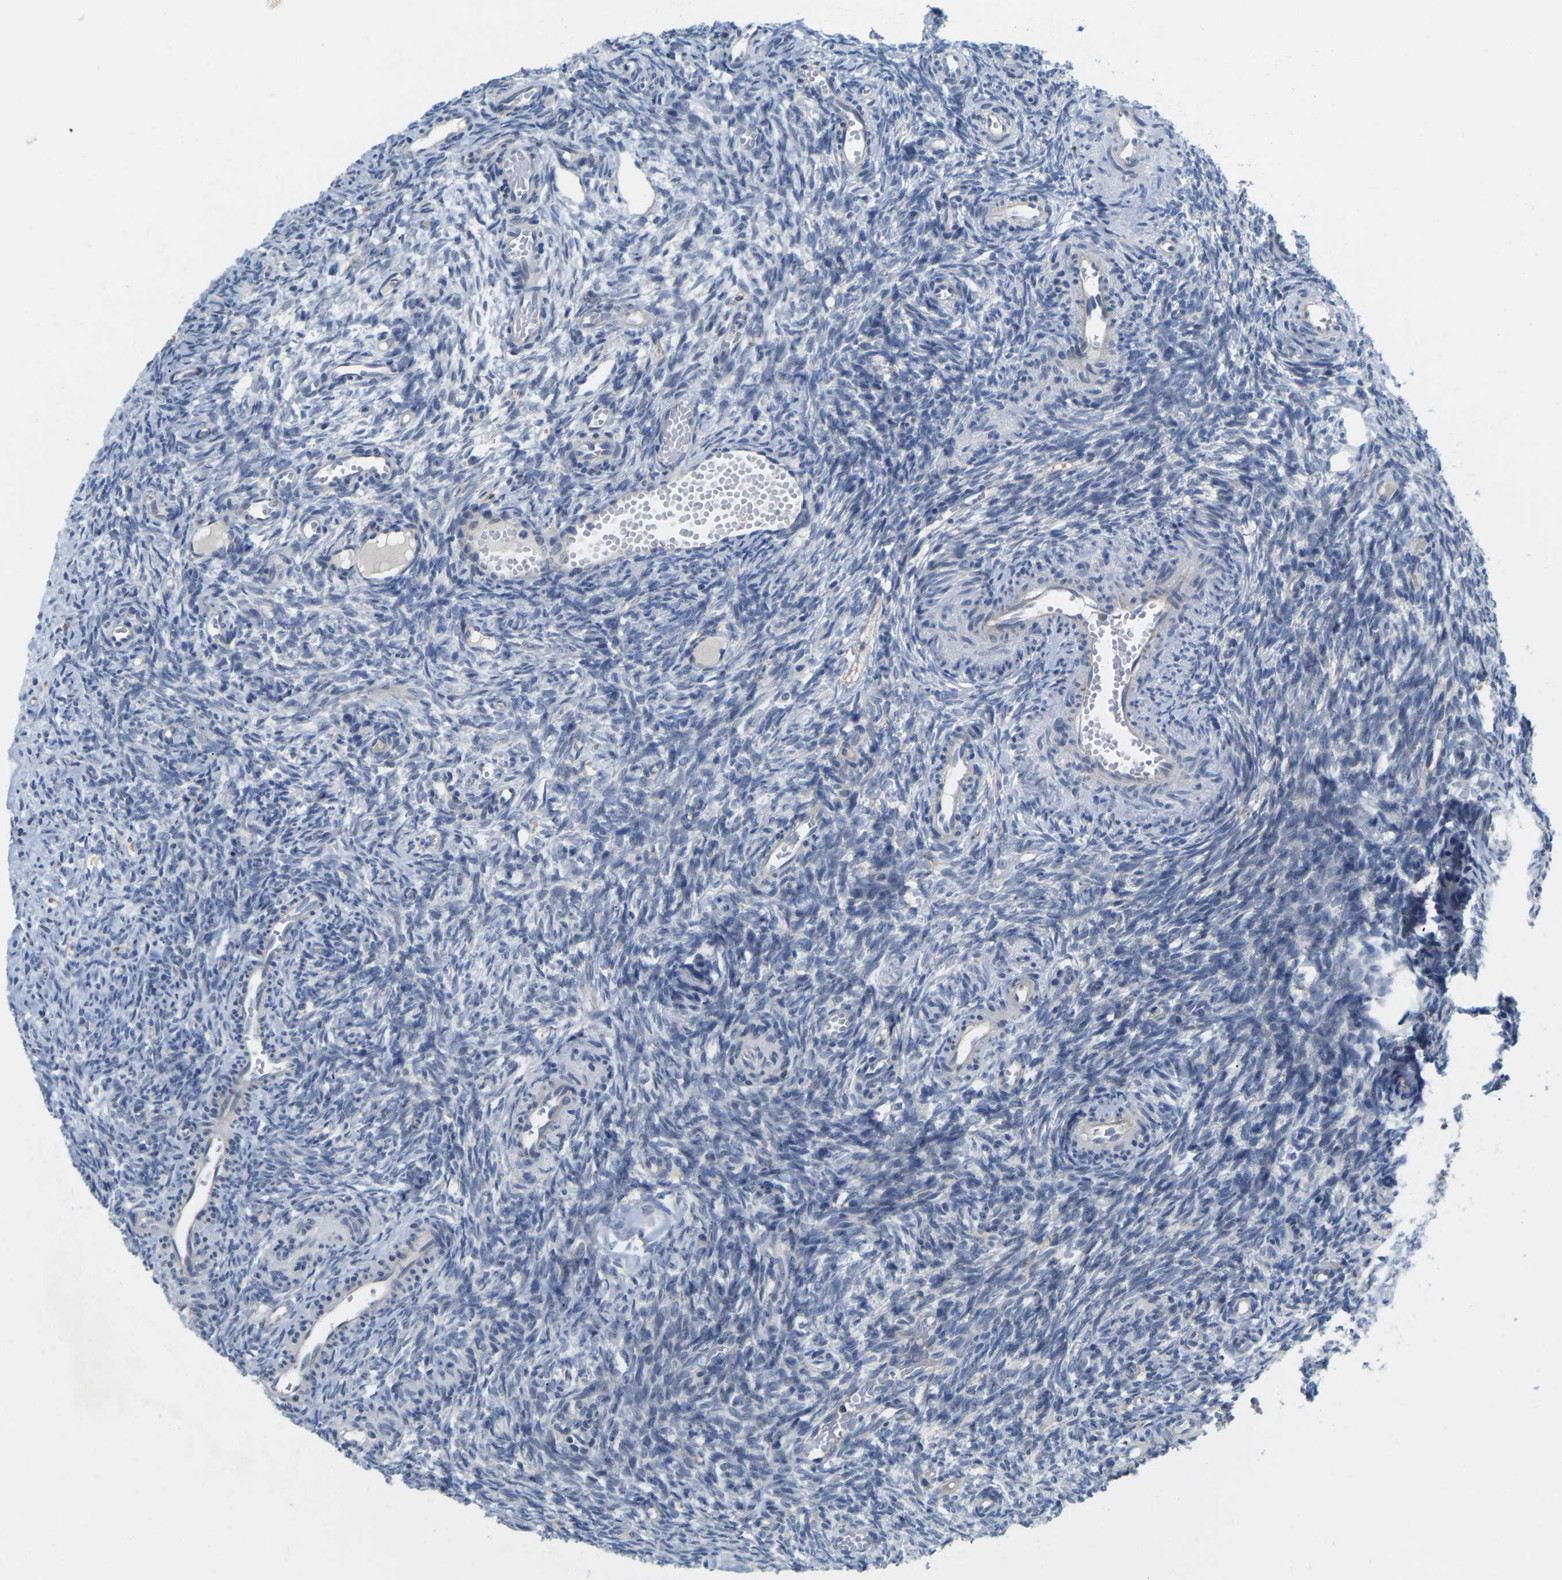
{"staining": {"intensity": "moderate", "quantity": ">75%", "location": "cytoplasmic/membranous"}, "tissue": "ovary", "cell_type": "Follicle cells", "image_type": "normal", "snomed": [{"axis": "morphology", "description": "Normal tissue, NOS"}, {"axis": "topography", "description": "Ovary"}], "caption": "This histopathology image displays IHC staining of normal human ovary, with medium moderate cytoplasmic/membranous staining in approximately >75% of follicle cells.", "gene": "SCNN1A", "patient": {"sex": "female", "age": 35}}